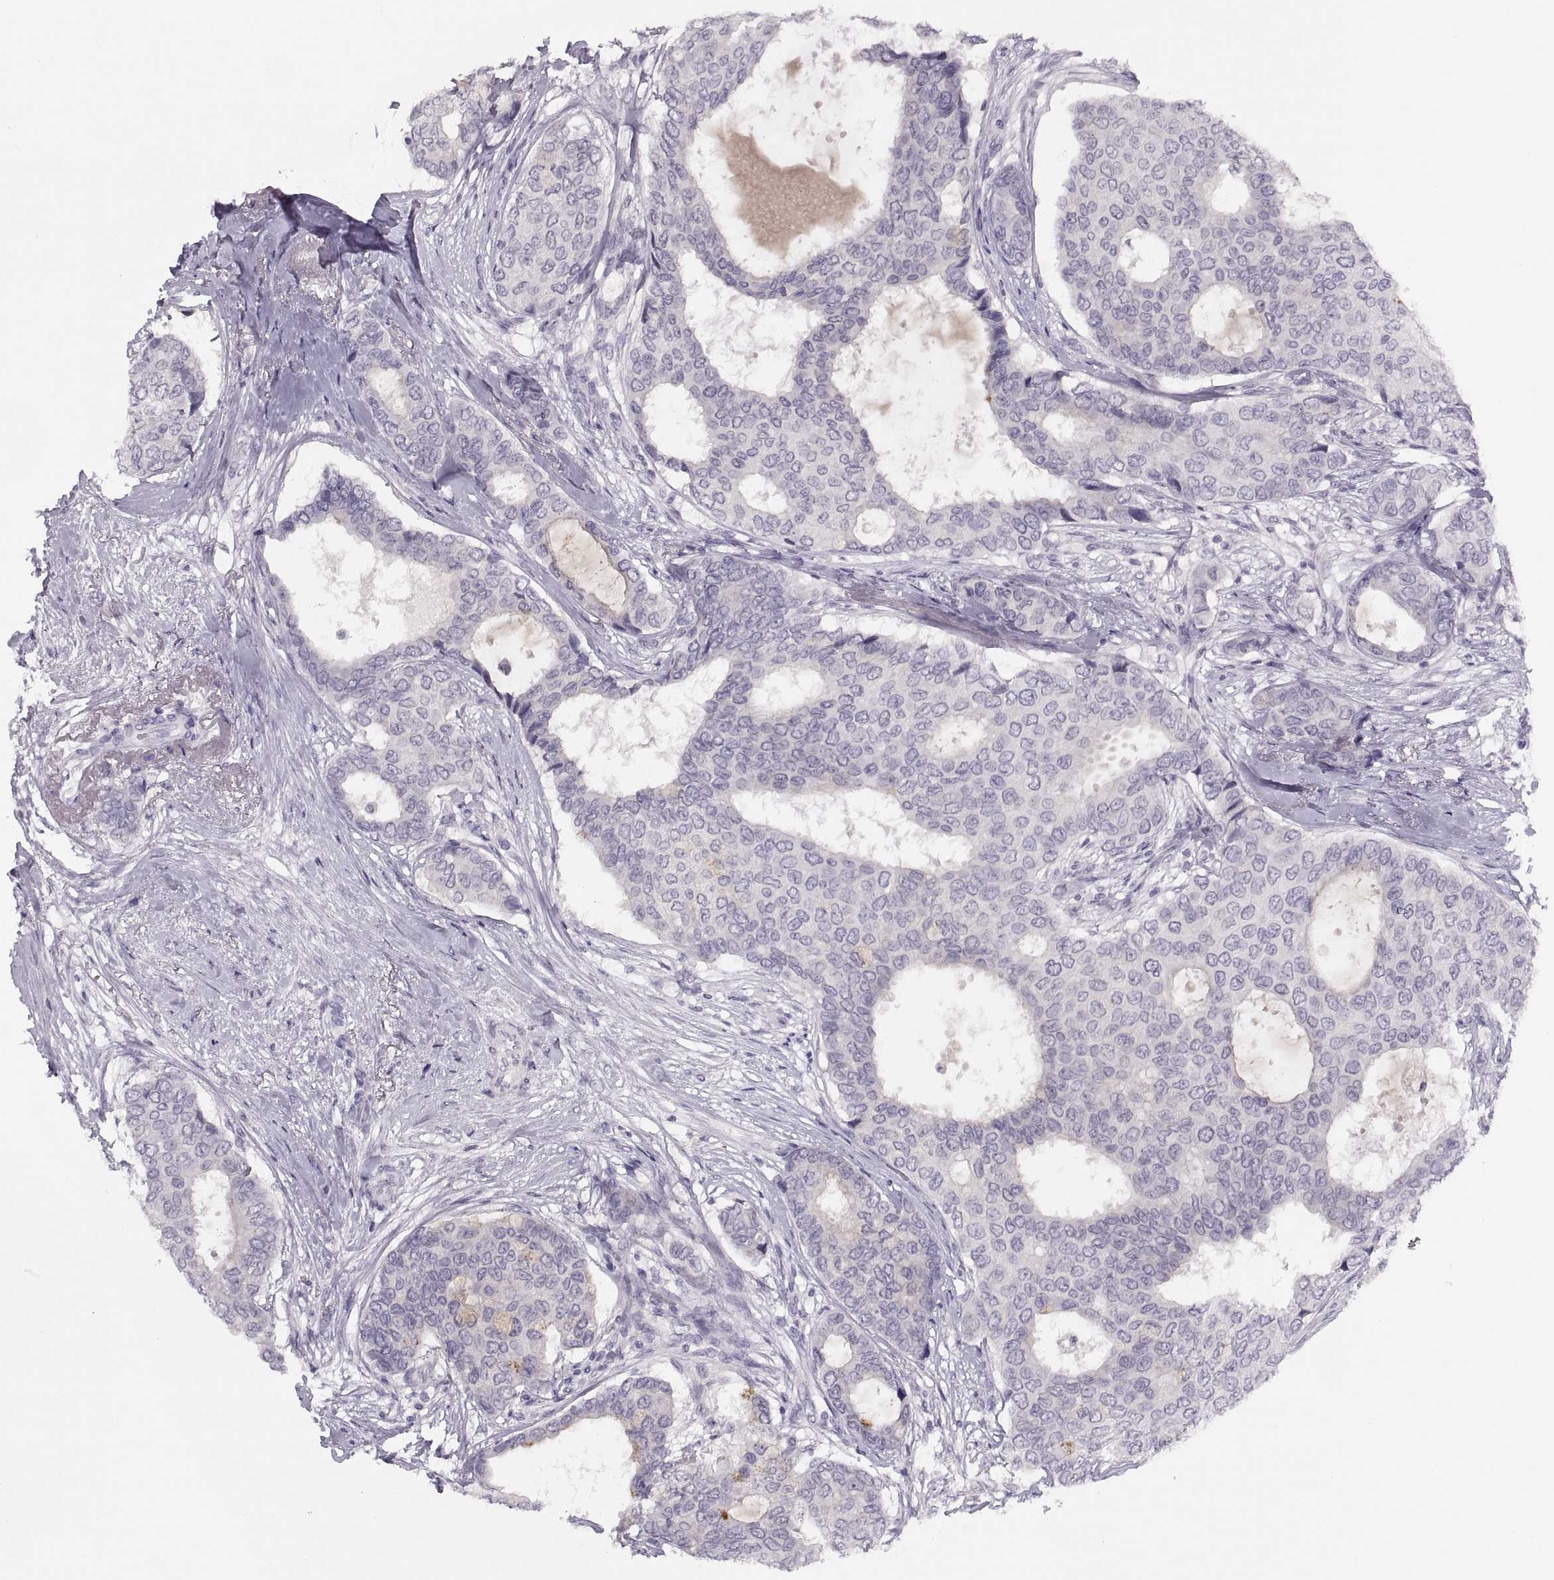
{"staining": {"intensity": "negative", "quantity": "none", "location": "none"}, "tissue": "breast cancer", "cell_type": "Tumor cells", "image_type": "cancer", "snomed": [{"axis": "morphology", "description": "Duct carcinoma"}, {"axis": "topography", "description": "Breast"}], "caption": "Tumor cells are negative for protein expression in human breast cancer.", "gene": "CHCT1", "patient": {"sex": "female", "age": 75}}